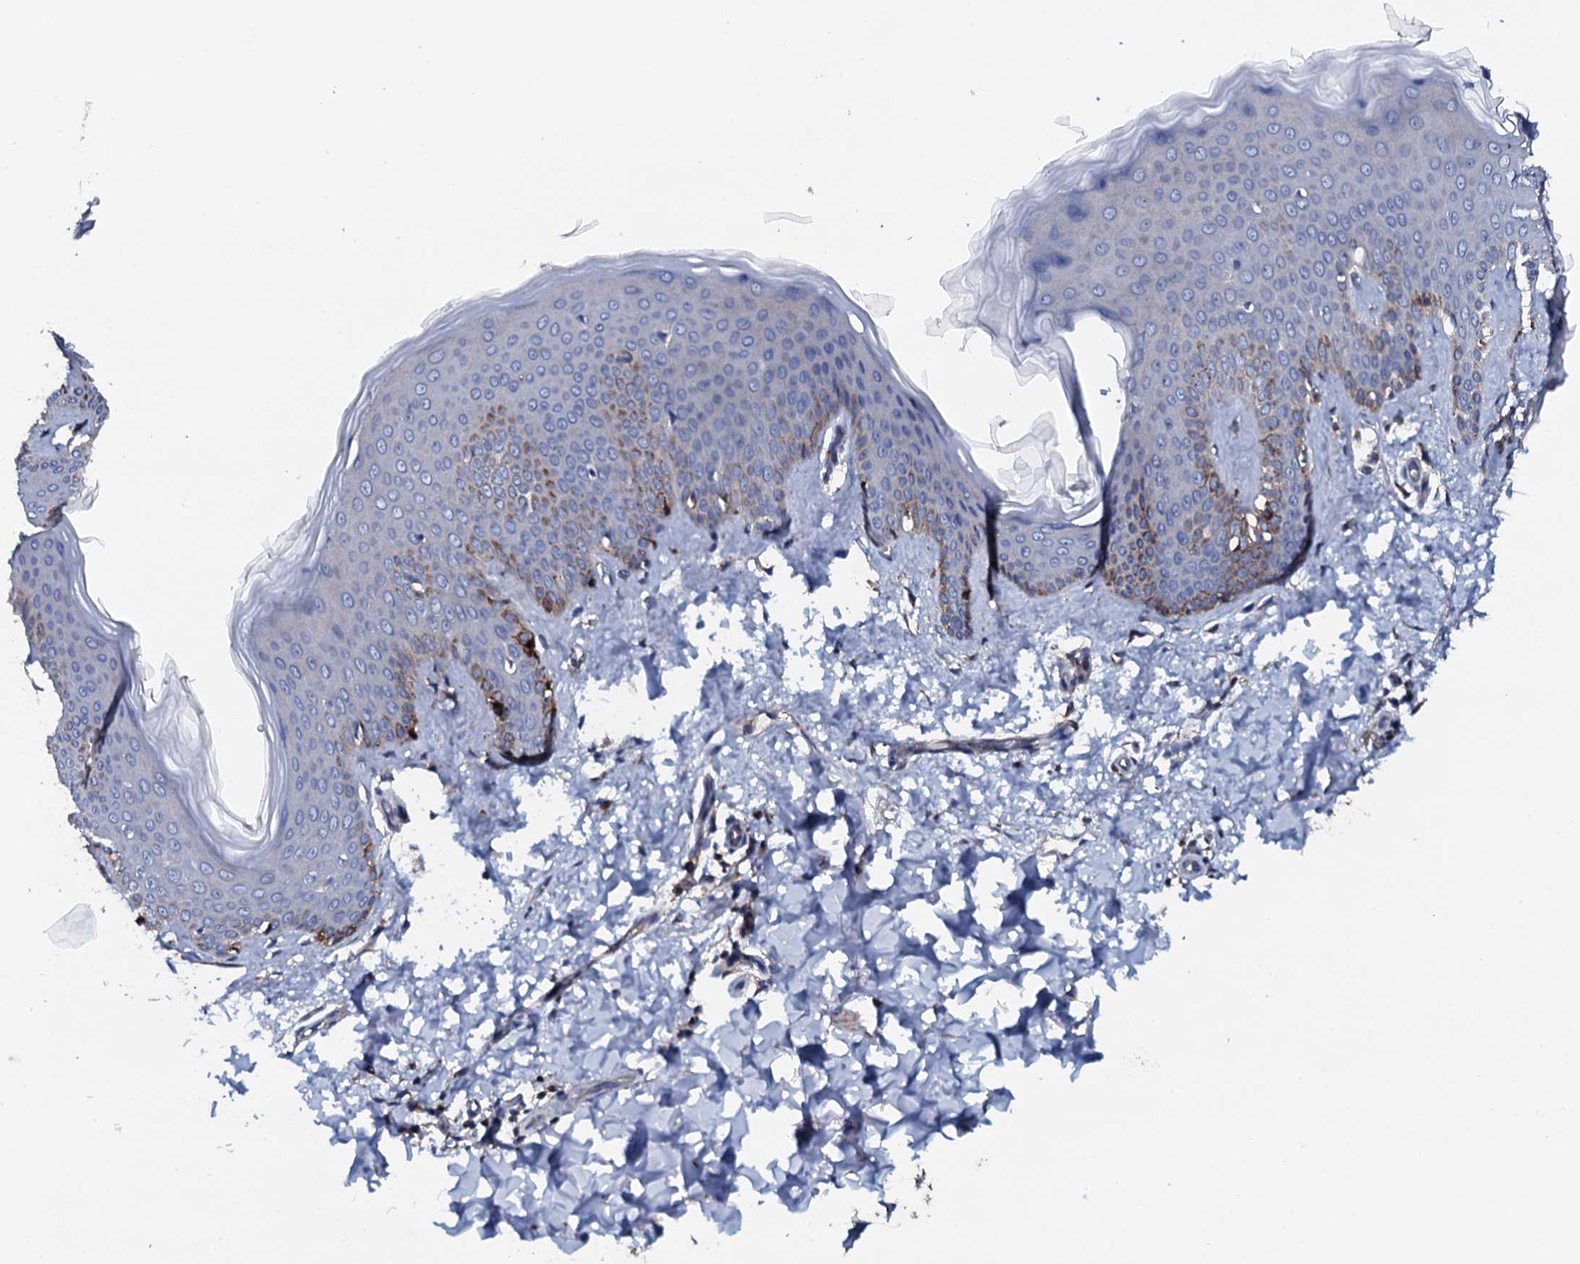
{"staining": {"intensity": "negative", "quantity": "none", "location": "none"}, "tissue": "skin", "cell_type": "Fibroblasts", "image_type": "normal", "snomed": [{"axis": "morphology", "description": "Normal tissue, NOS"}, {"axis": "topography", "description": "Skin"}], "caption": "Immunohistochemical staining of unremarkable skin displays no significant positivity in fibroblasts.", "gene": "NEK1", "patient": {"sex": "male", "age": 36}}